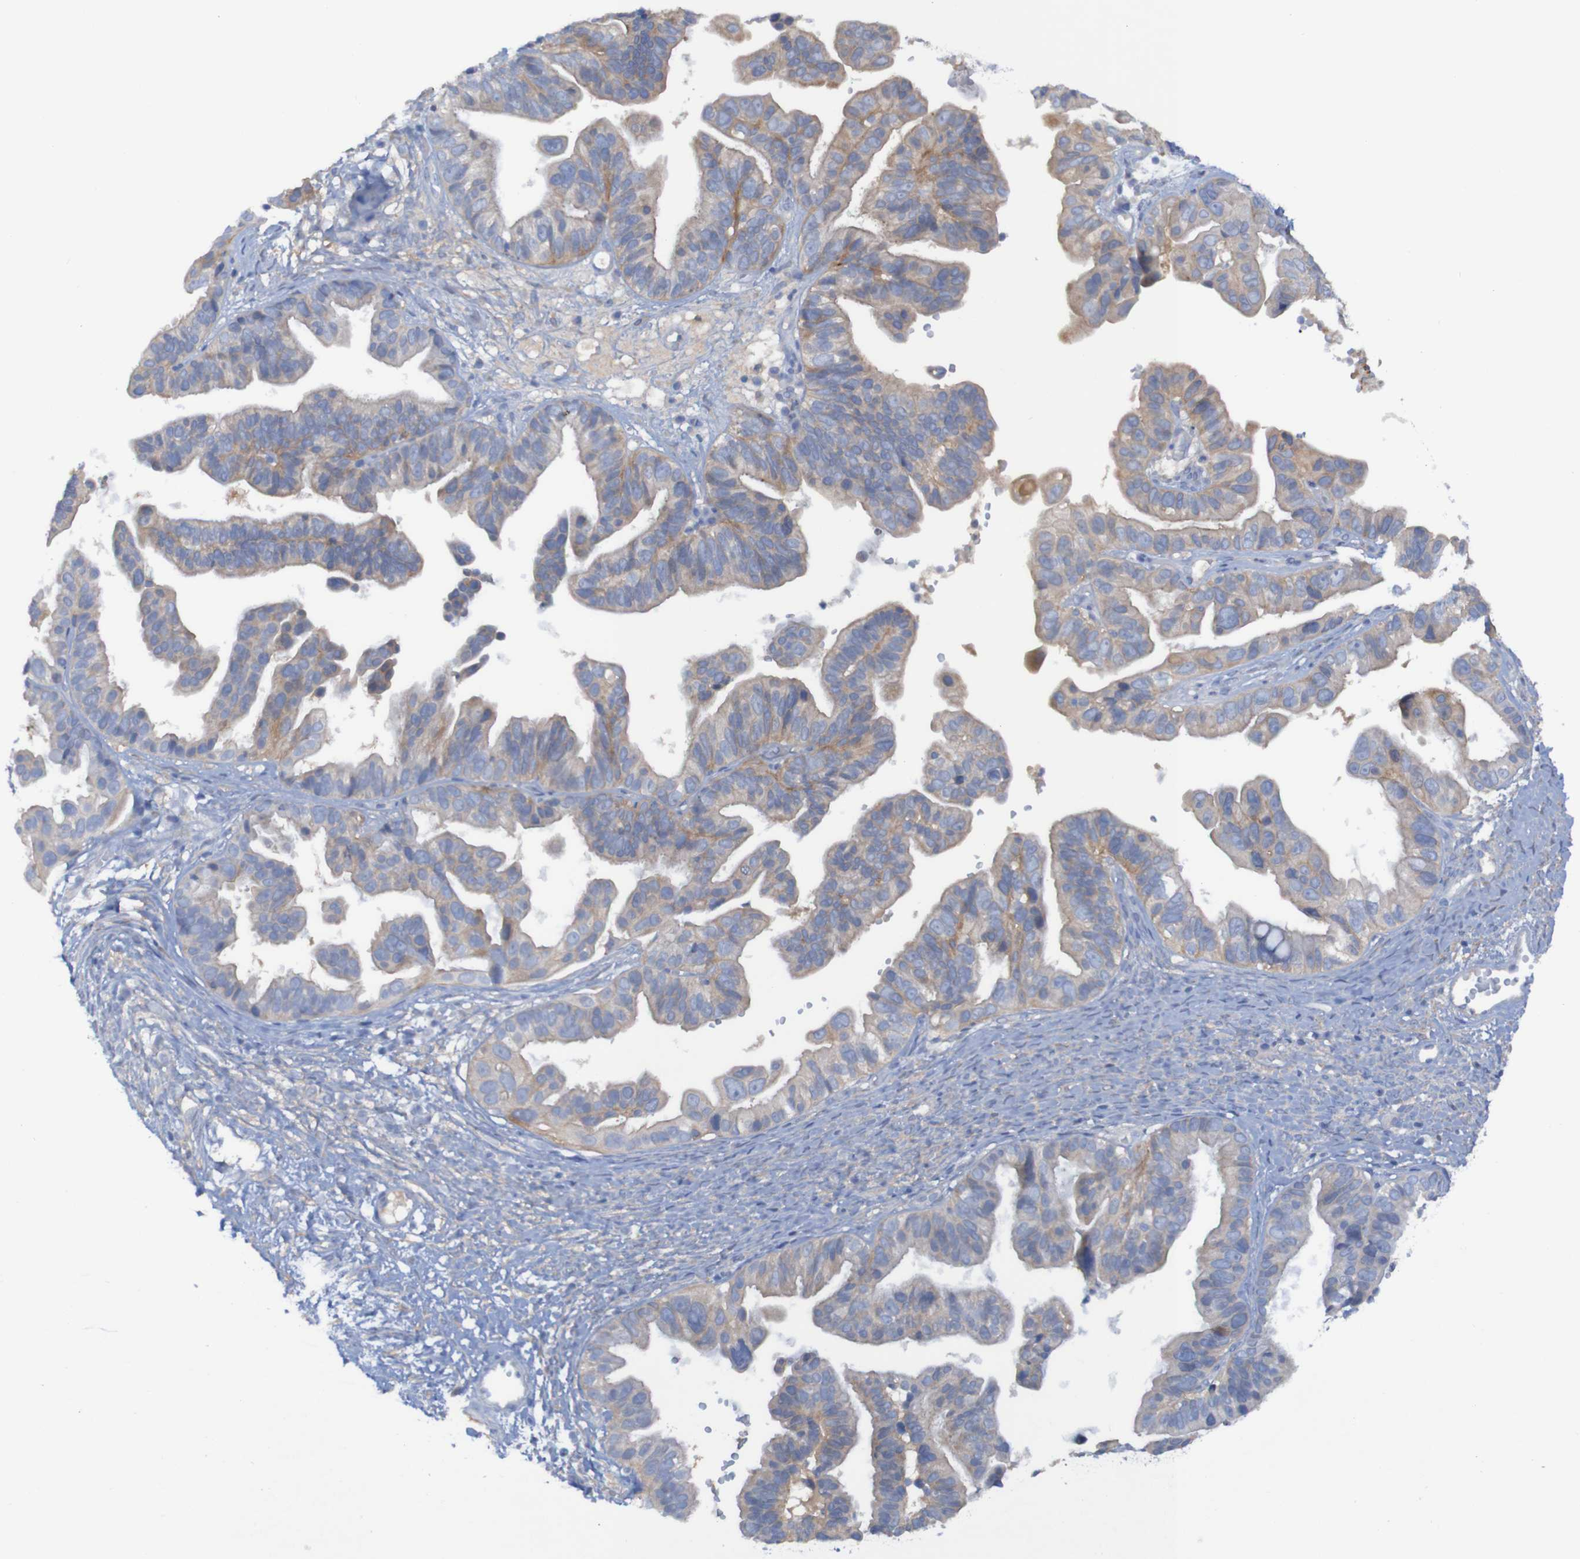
{"staining": {"intensity": "weak", "quantity": "25%-75%", "location": "cytoplasmic/membranous"}, "tissue": "ovarian cancer", "cell_type": "Tumor cells", "image_type": "cancer", "snomed": [{"axis": "morphology", "description": "Cystadenocarcinoma, serous, NOS"}, {"axis": "topography", "description": "Ovary"}], "caption": "Serous cystadenocarcinoma (ovarian) tissue demonstrates weak cytoplasmic/membranous positivity in about 25%-75% of tumor cells", "gene": "ARHGEF16", "patient": {"sex": "female", "age": 56}}